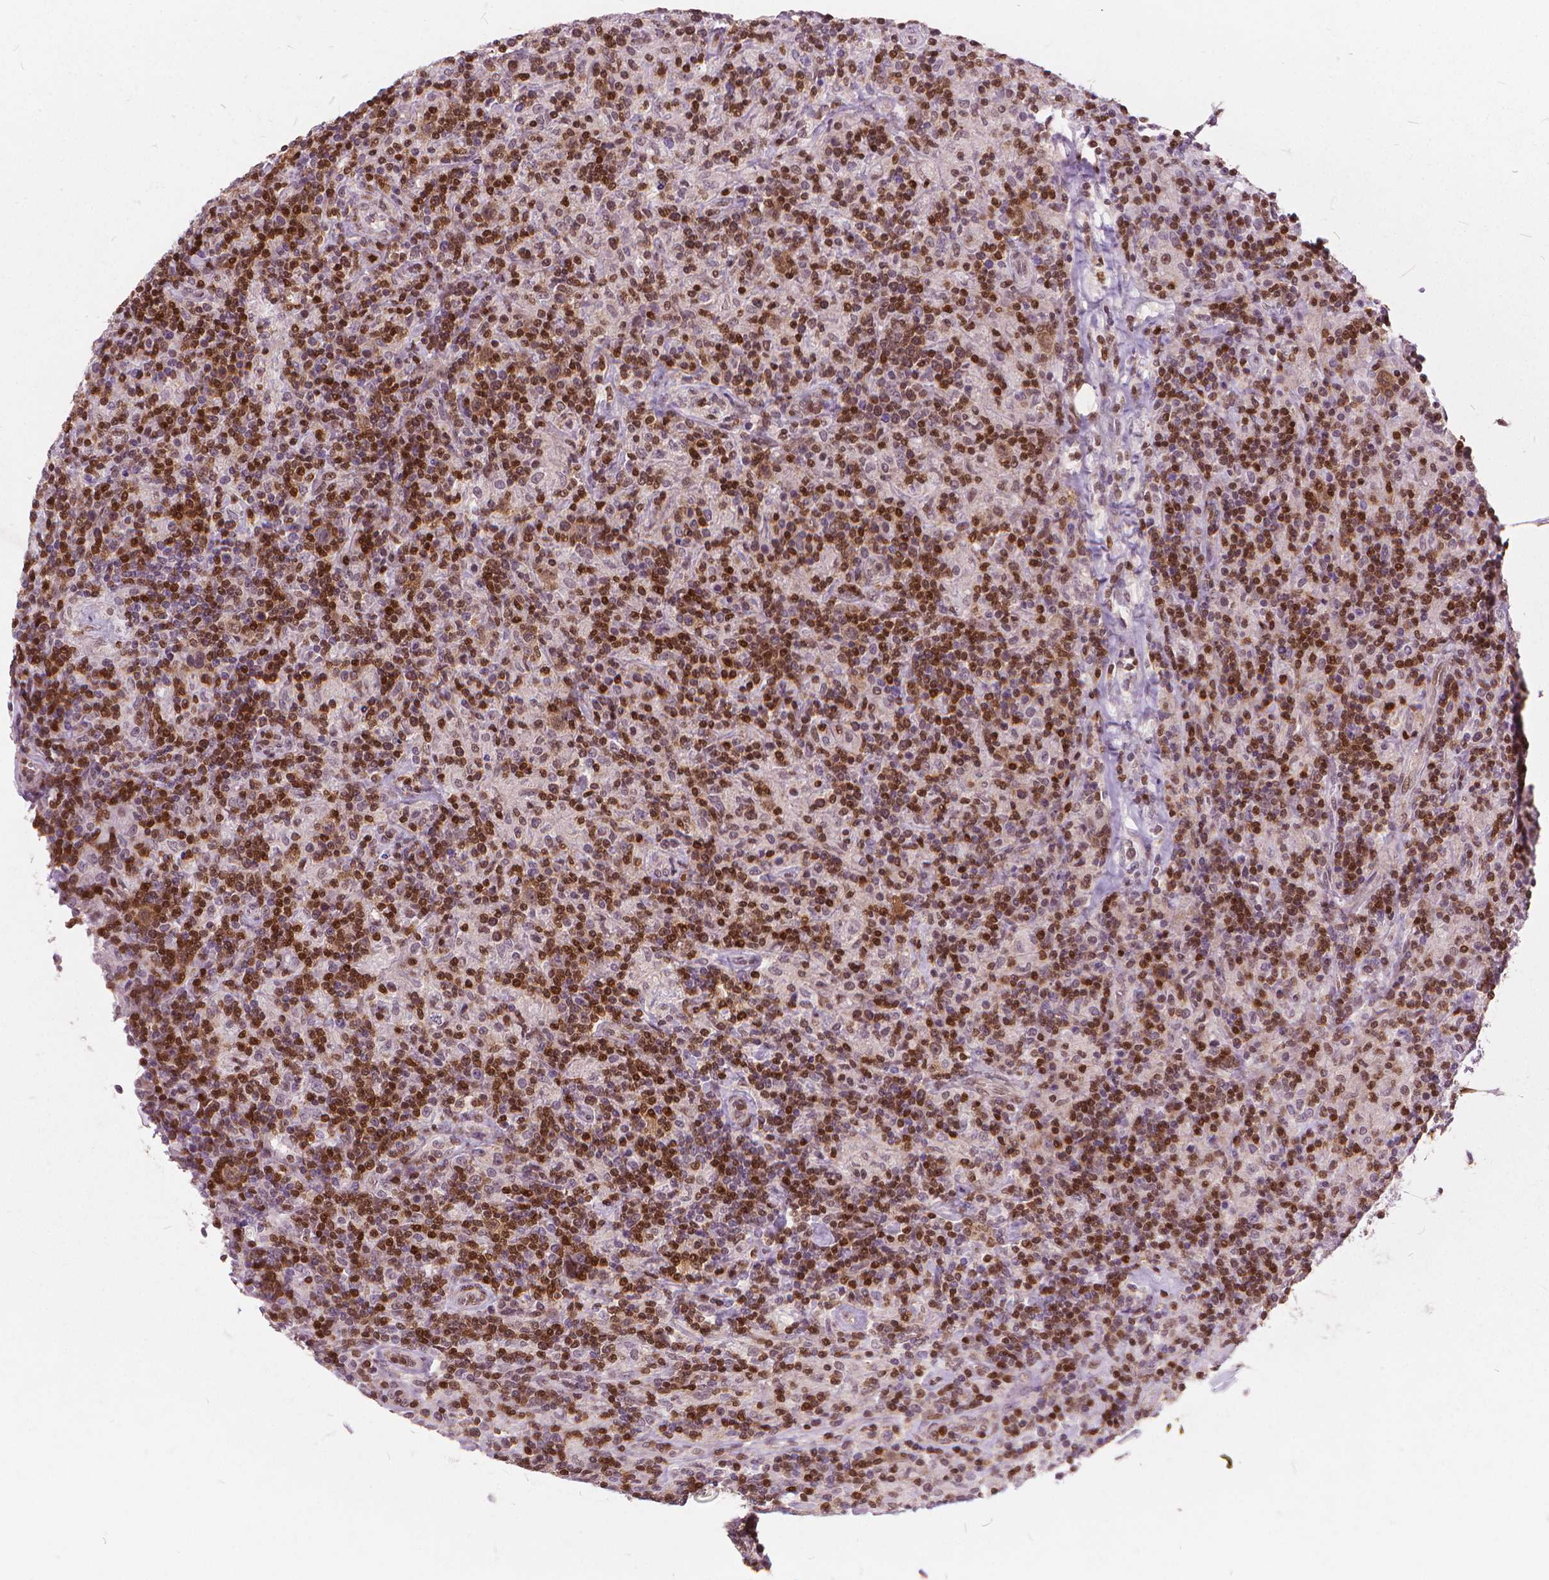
{"staining": {"intensity": "weak", "quantity": "<25%", "location": "nuclear"}, "tissue": "lymphoma", "cell_type": "Tumor cells", "image_type": "cancer", "snomed": [{"axis": "morphology", "description": "Hodgkin's disease, NOS"}, {"axis": "topography", "description": "Lymph node"}], "caption": "Immunohistochemical staining of human lymphoma shows no significant positivity in tumor cells. (DAB immunohistochemistry visualized using brightfield microscopy, high magnification).", "gene": "STAT5B", "patient": {"sex": "male", "age": 70}}